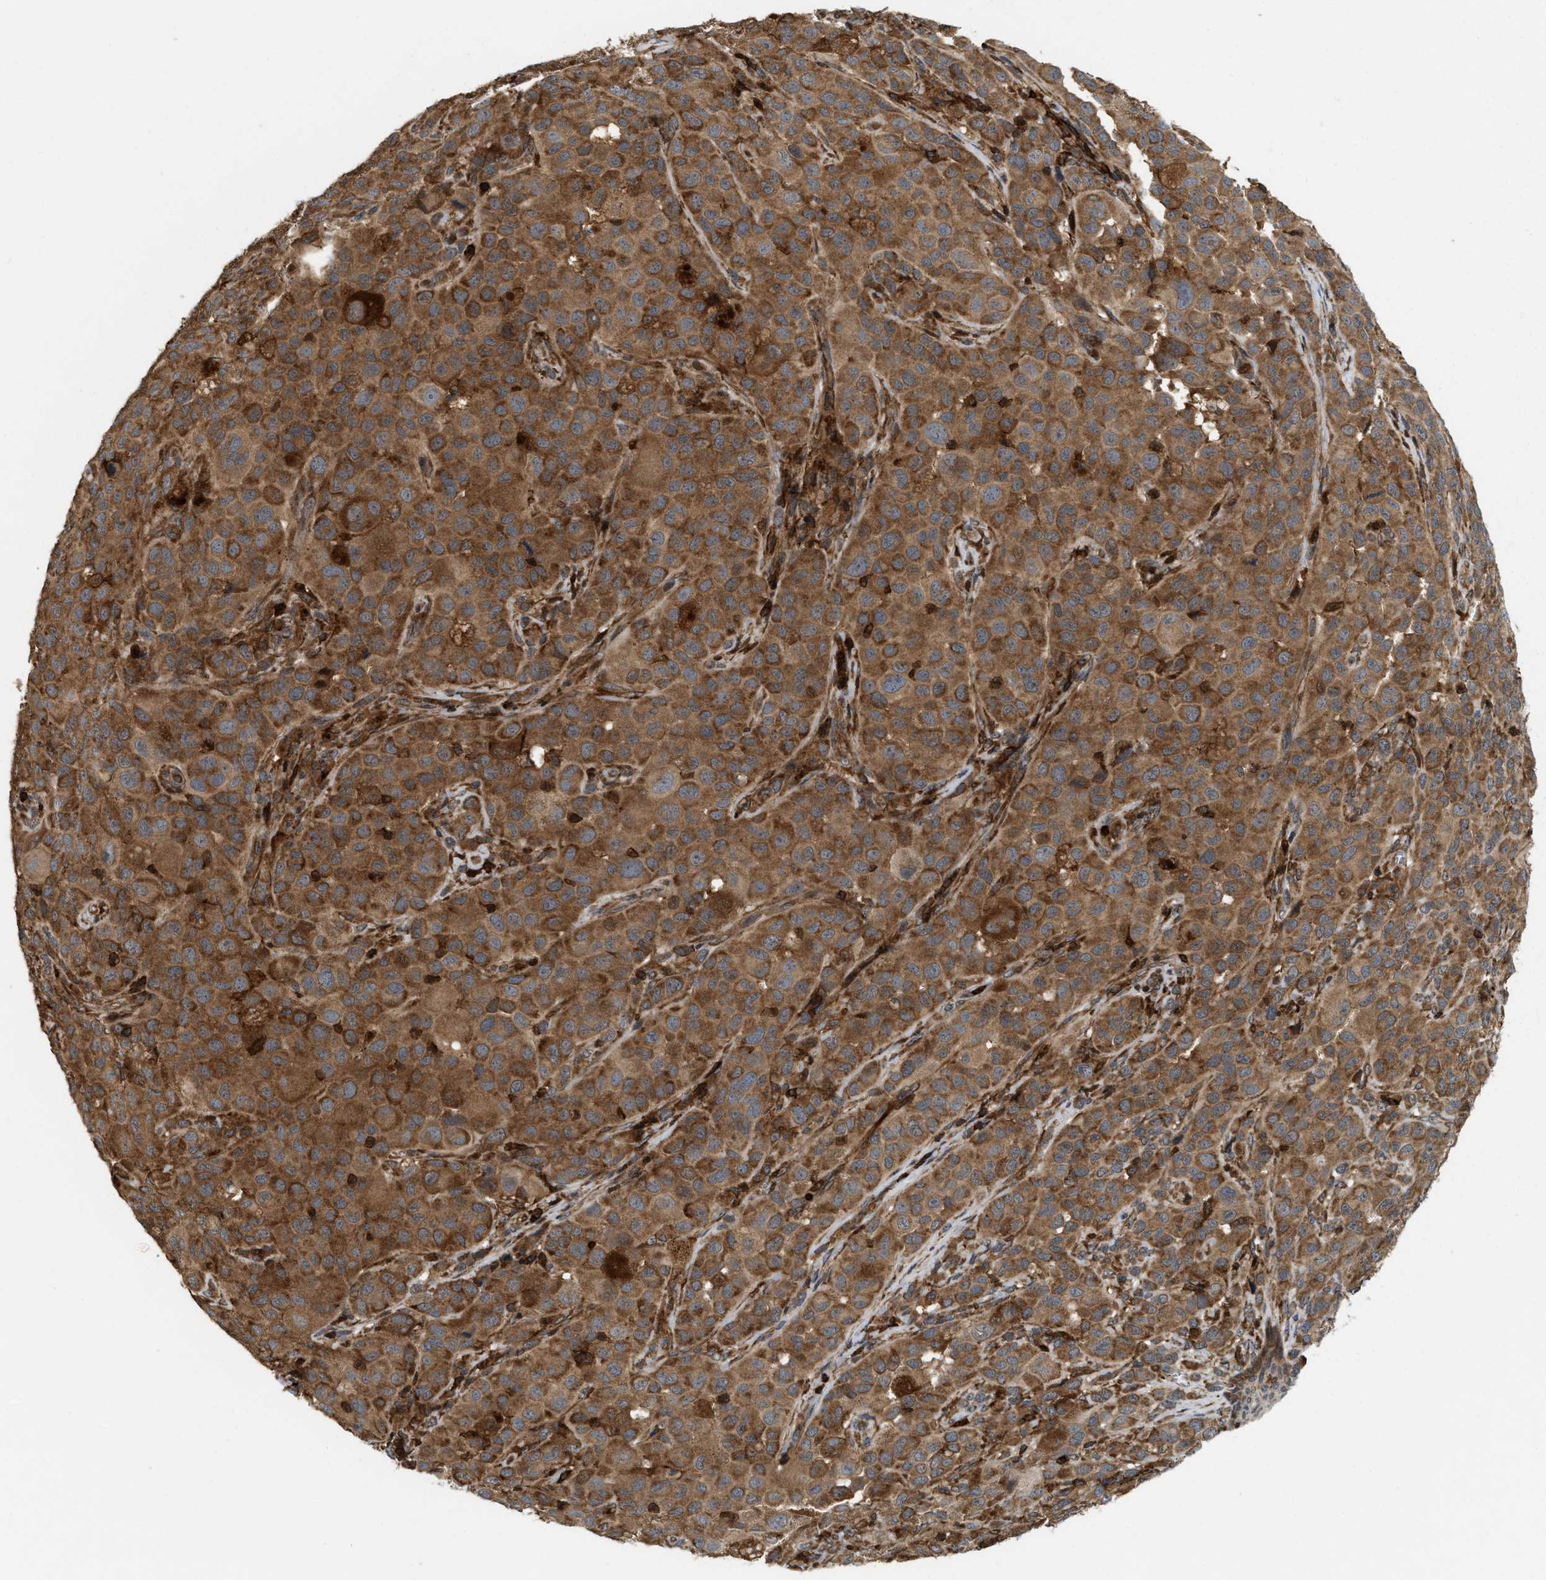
{"staining": {"intensity": "strong", "quantity": ">75%", "location": "cytoplasmic/membranous"}, "tissue": "melanoma", "cell_type": "Tumor cells", "image_type": "cancer", "snomed": [{"axis": "morphology", "description": "Malignant melanoma, NOS"}, {"axis": "topography", "description": "Skin"}], "caption": "Protein expression analysis of human melanoma reveals strong cytoplasmic/membranous expression in about >75% of tumor cells. Immunohistochemistry (ihc) stains the protein of interest in brown and the nuclei are stained blue.", "gene": "IQCE", "patient": {"sex": "male", "age": 96}}